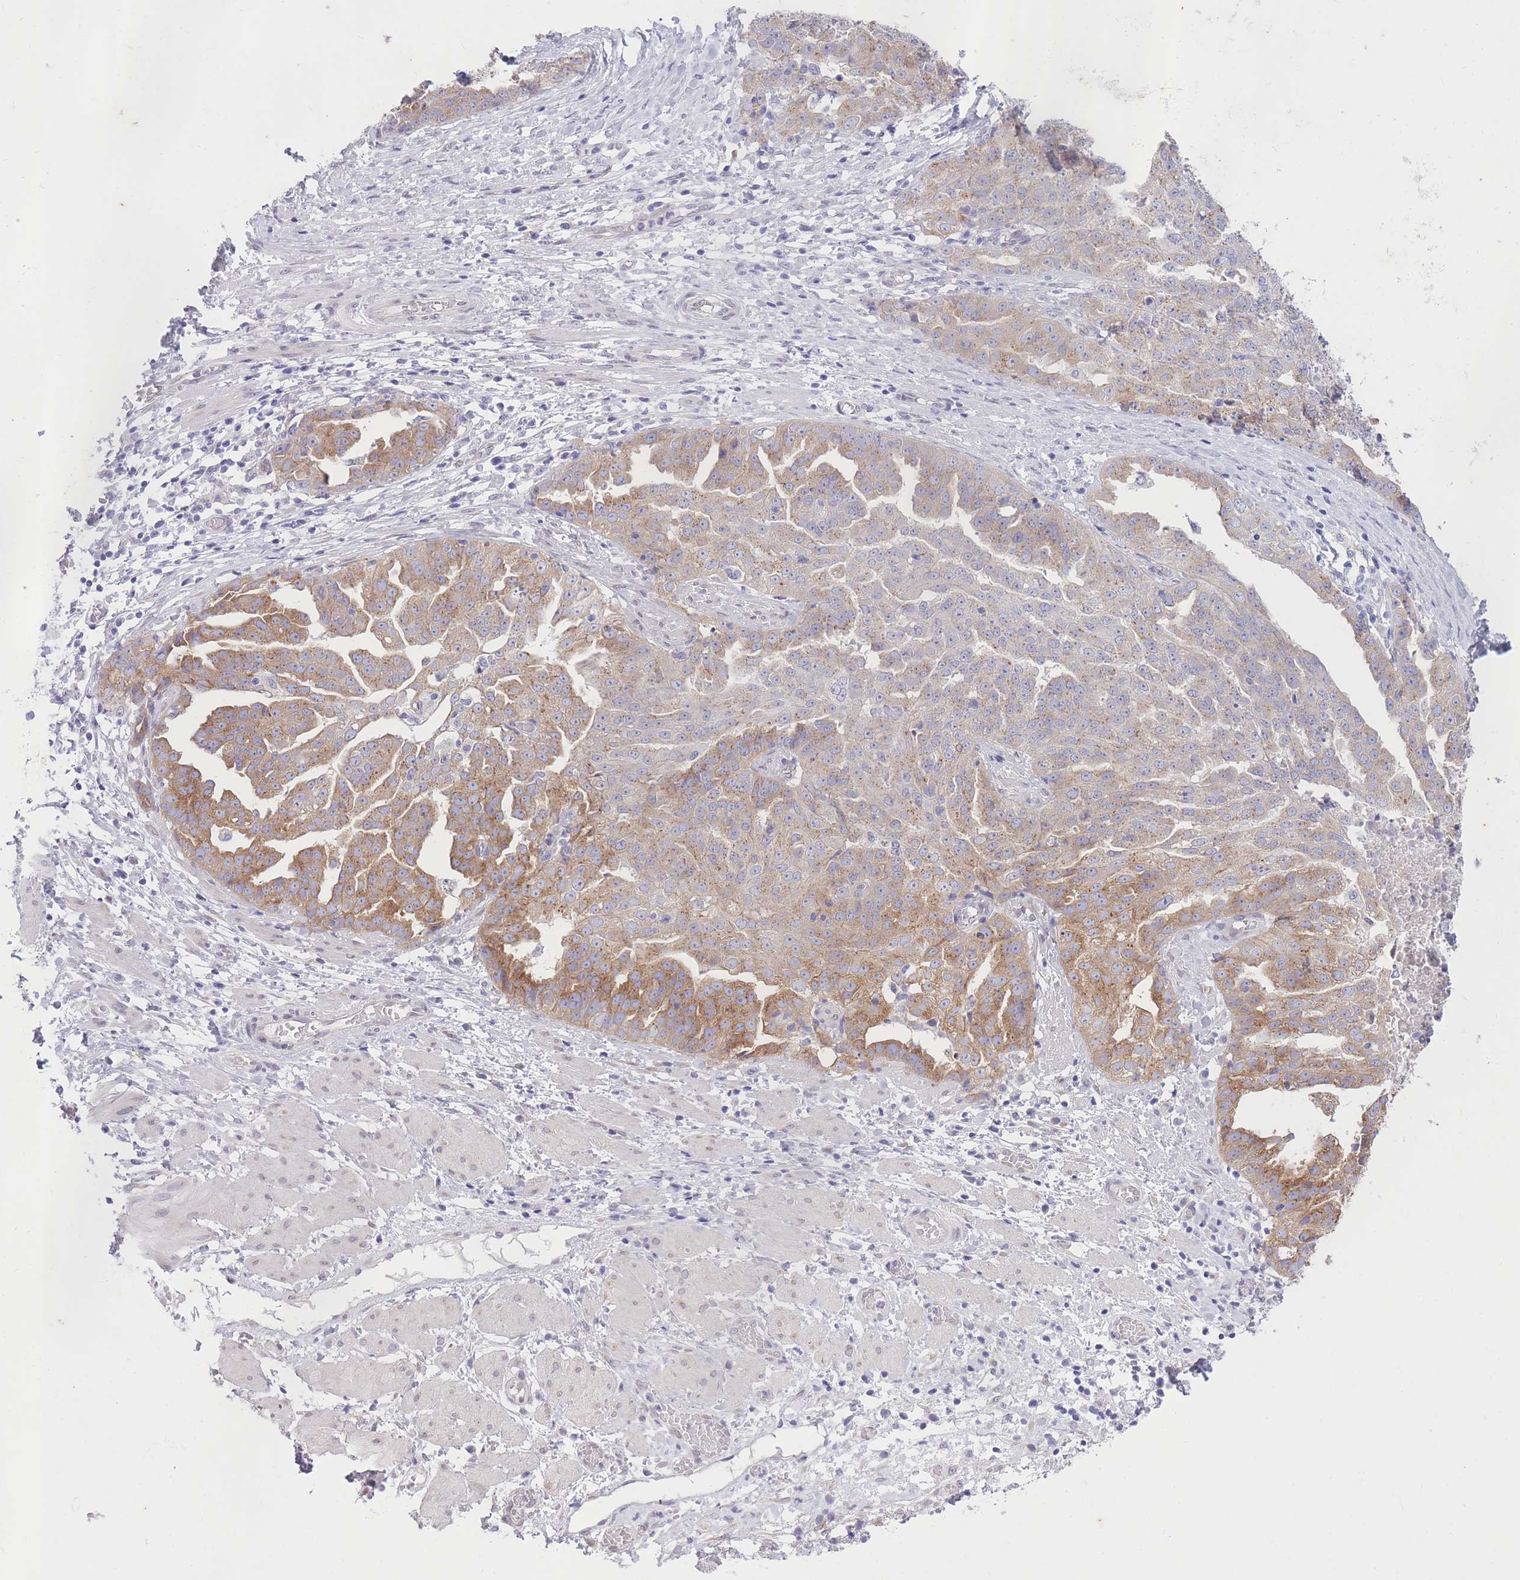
{"staining": {"intensity": "moderate", "quantity": "25%-75%", "location": "cytoplasmic/membranous"}, "tissue": "ovarian cancer", "cell_type": "Tumor cells", "image_type": "cancer", "snomed": [{"axis": "morphology", "description": "Cystadenocarcinoma, serous, NOS"}, {"axis": "topography", "description": "Ovary"}], "caption": "A micrograph of human ovarian cancer (serous cystadenocarcinoma) stained for a protein exhibits moderate cytoplasmic/membranous brown staining in tumor cells.", "gene": "HOOK2", "patient": {"sex": "female", "age": 58}}